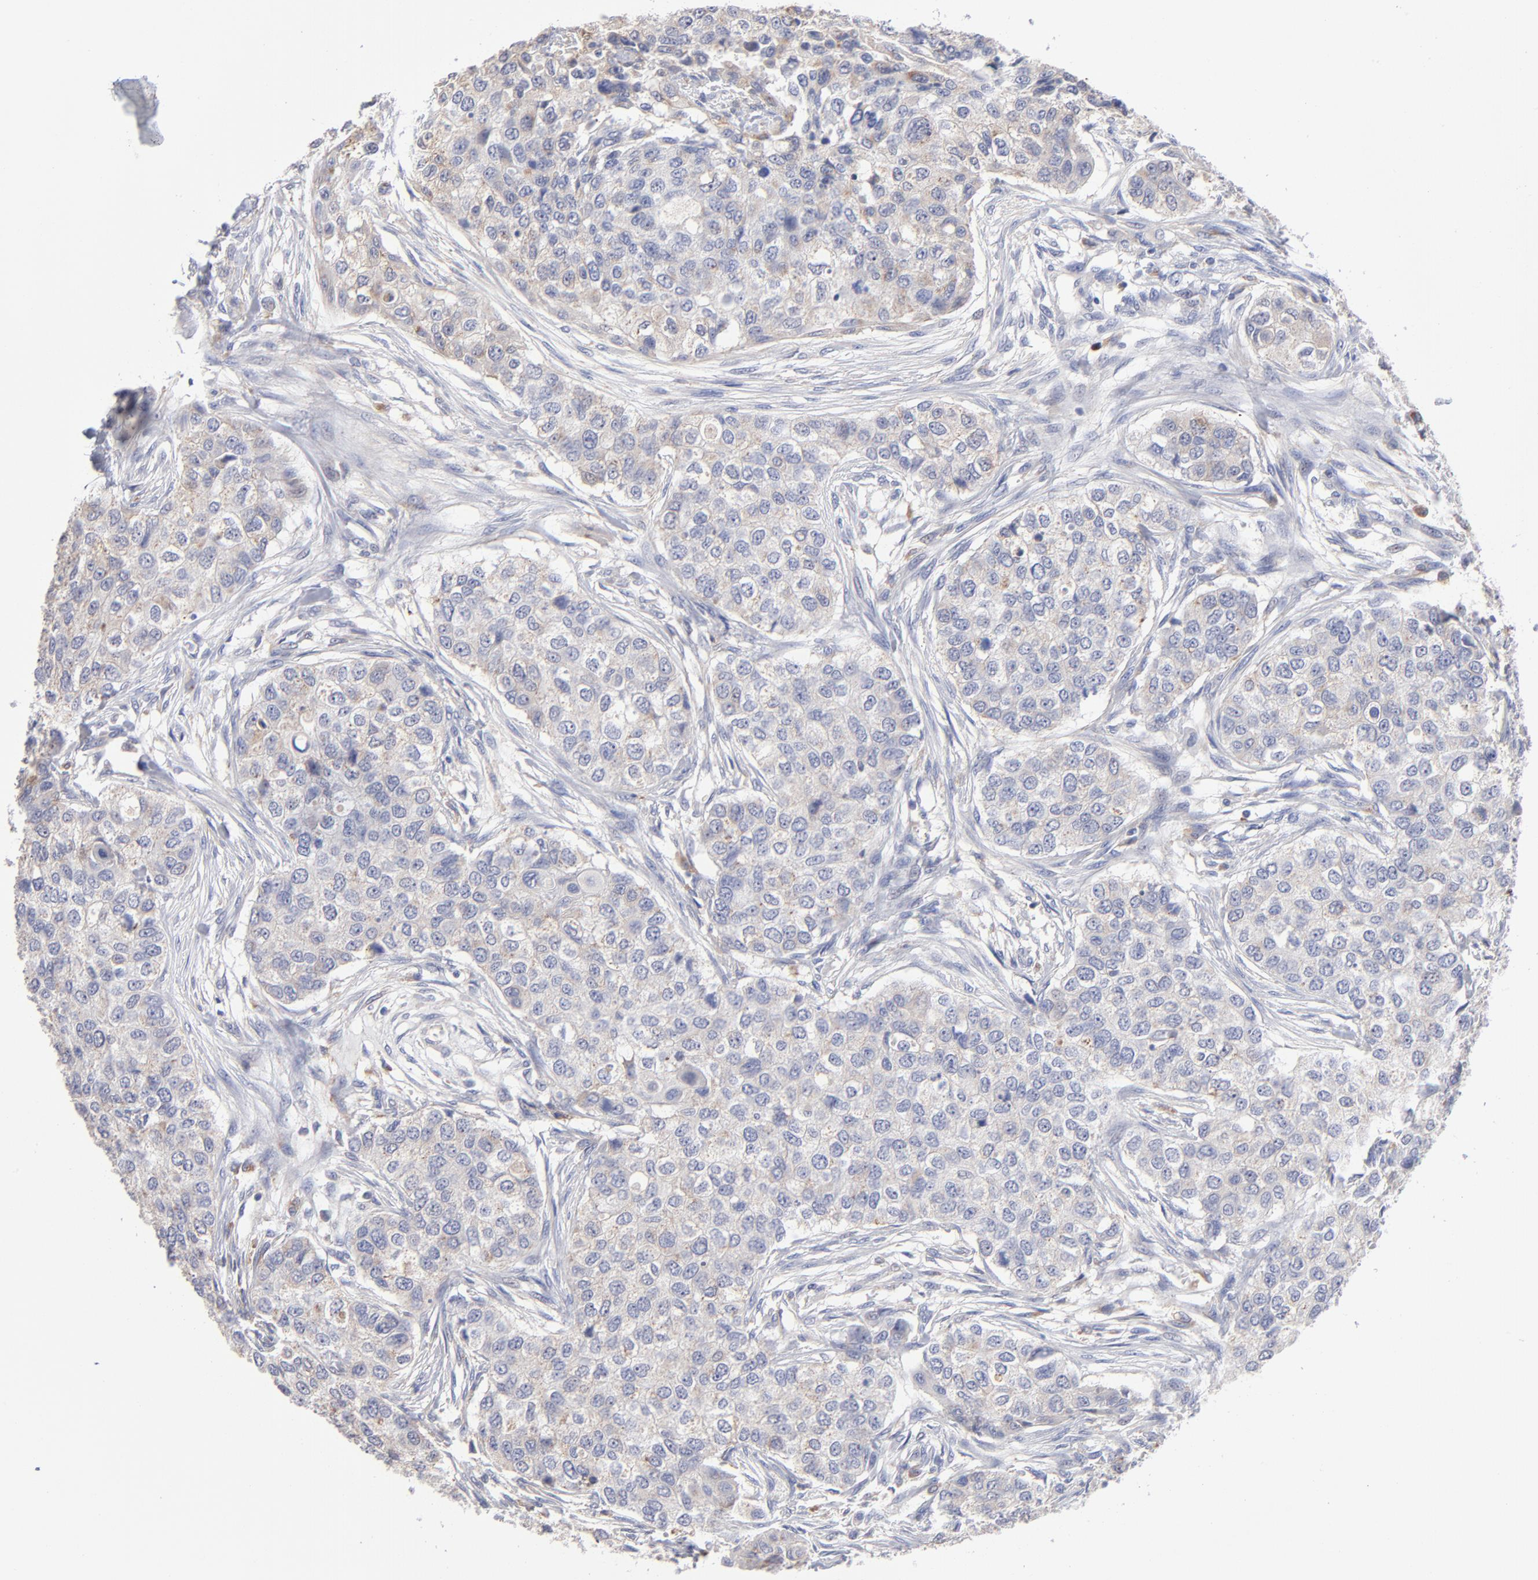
{"staining": {"intensity": "weak", "quantity": ">75%", "location": "cytoplasmic/membranous"}, "tissue": "breast cancer", "cell_type": "Tumor cells", "image_type": "cancer", "snomed": [{"axis": "morphology", "description": "Normal tissue, NOS"}, {"axis": "morphology", "description": "Duct carcinoma"}, {"axis": "topography", "description": "Breast"}], "caption": "An immunohistochemistry (IHC) histopathology image of neoplastic tissue is shown. Protein staining in brown highlights weak cytoplasmic/membranous positivity in invasive ductal carcinoma (breast) within tumor cells.", "gene": "RRAGB", "patient": {"sex": "female", "age": 49}}